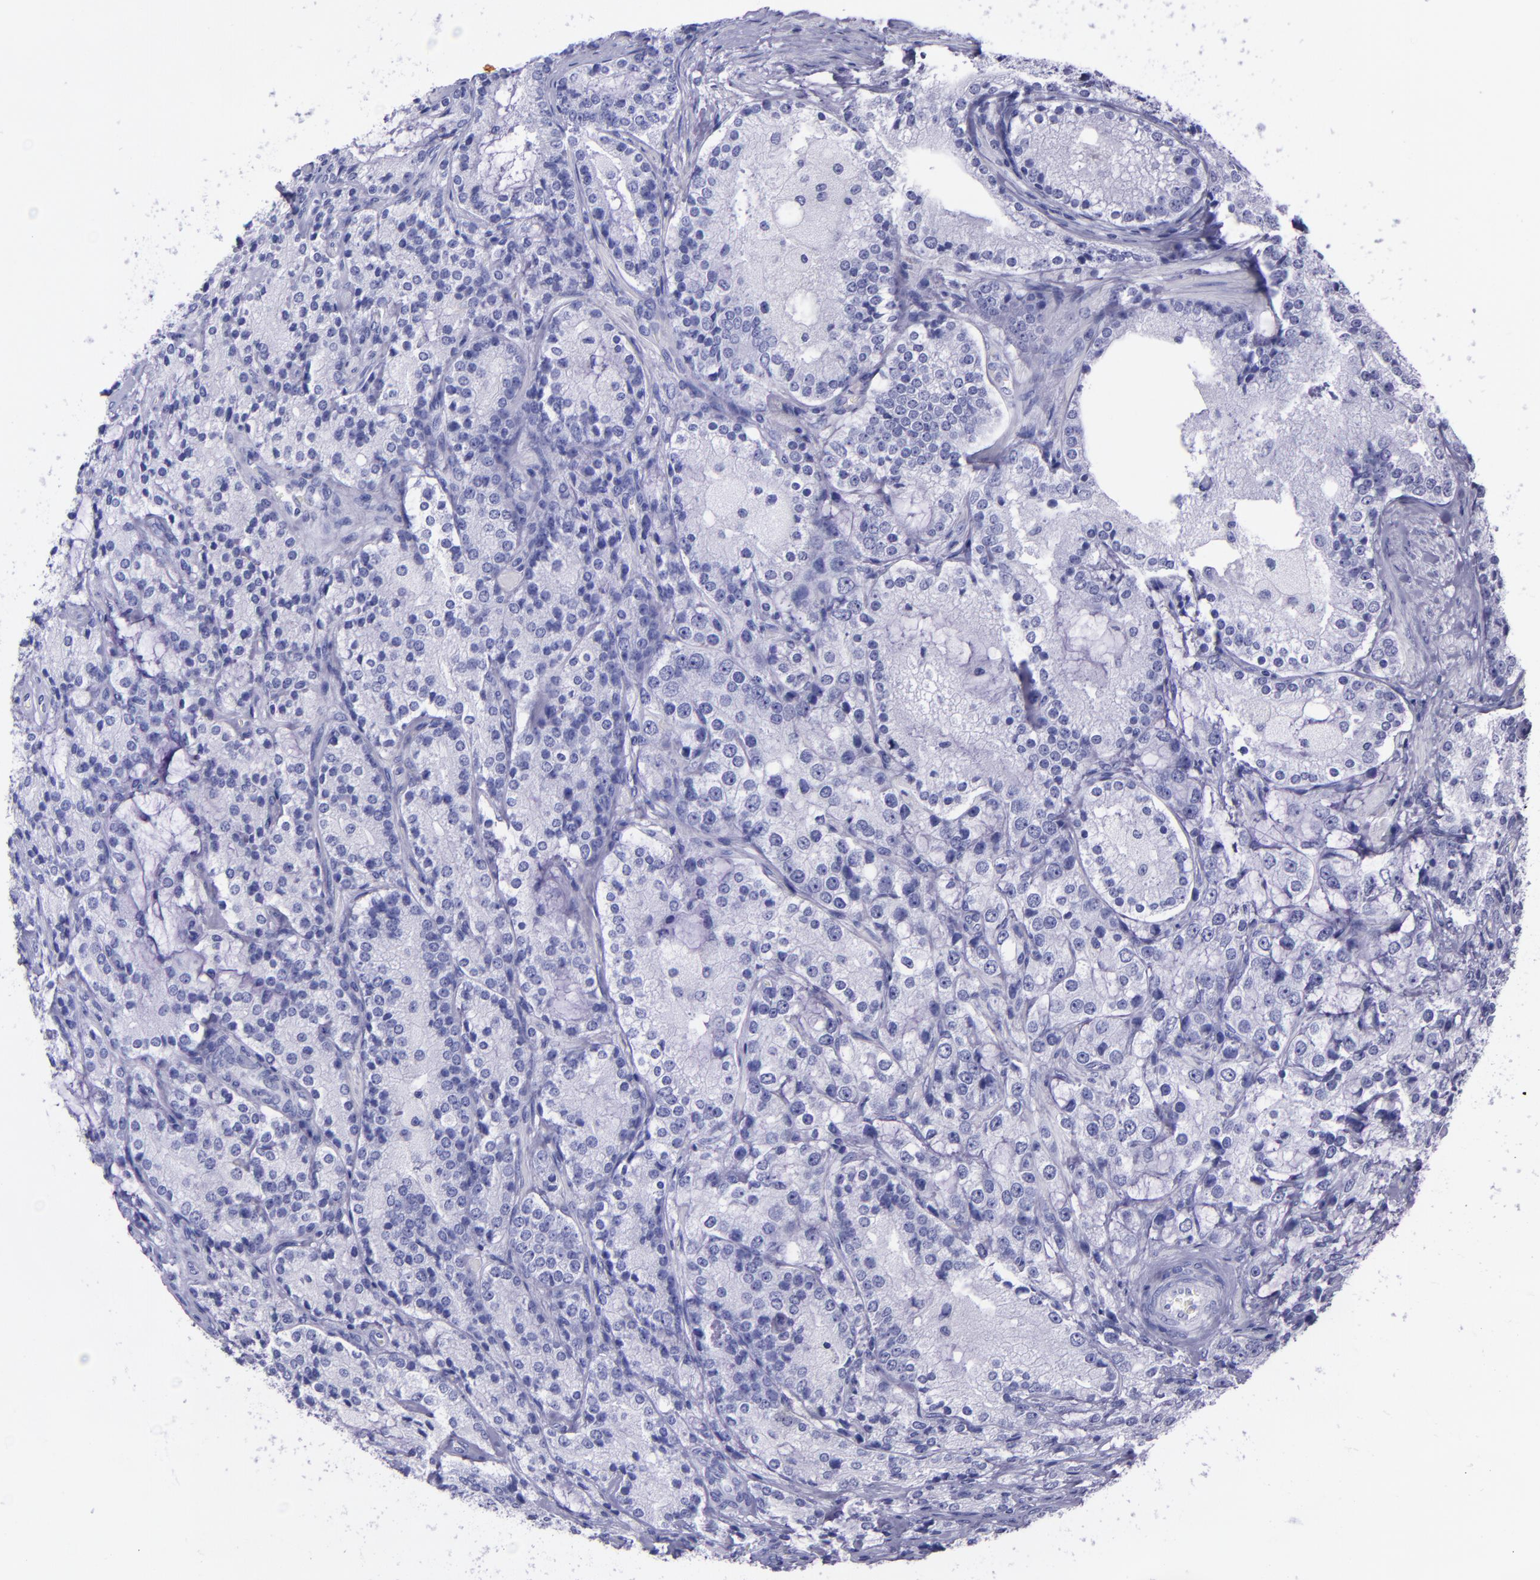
{"staining": {"intensity": "negative", "quantity": "none", "location": "none"}, "tissue": "prostate cancer", "cell_type": "Tumor cells", "image_type": "cancer", "snomed": [{"axis": "morphology", "description": "Adenocarcinoma, High grade"}, {"axis": "topography", "description": "Prostate"}], "caption": "Tumor cells are negative for brown protein staining in prostate adenocarcinoma (high-grade).", "gene": "MBP", "patient": {"sex": "male", "age": 63}}